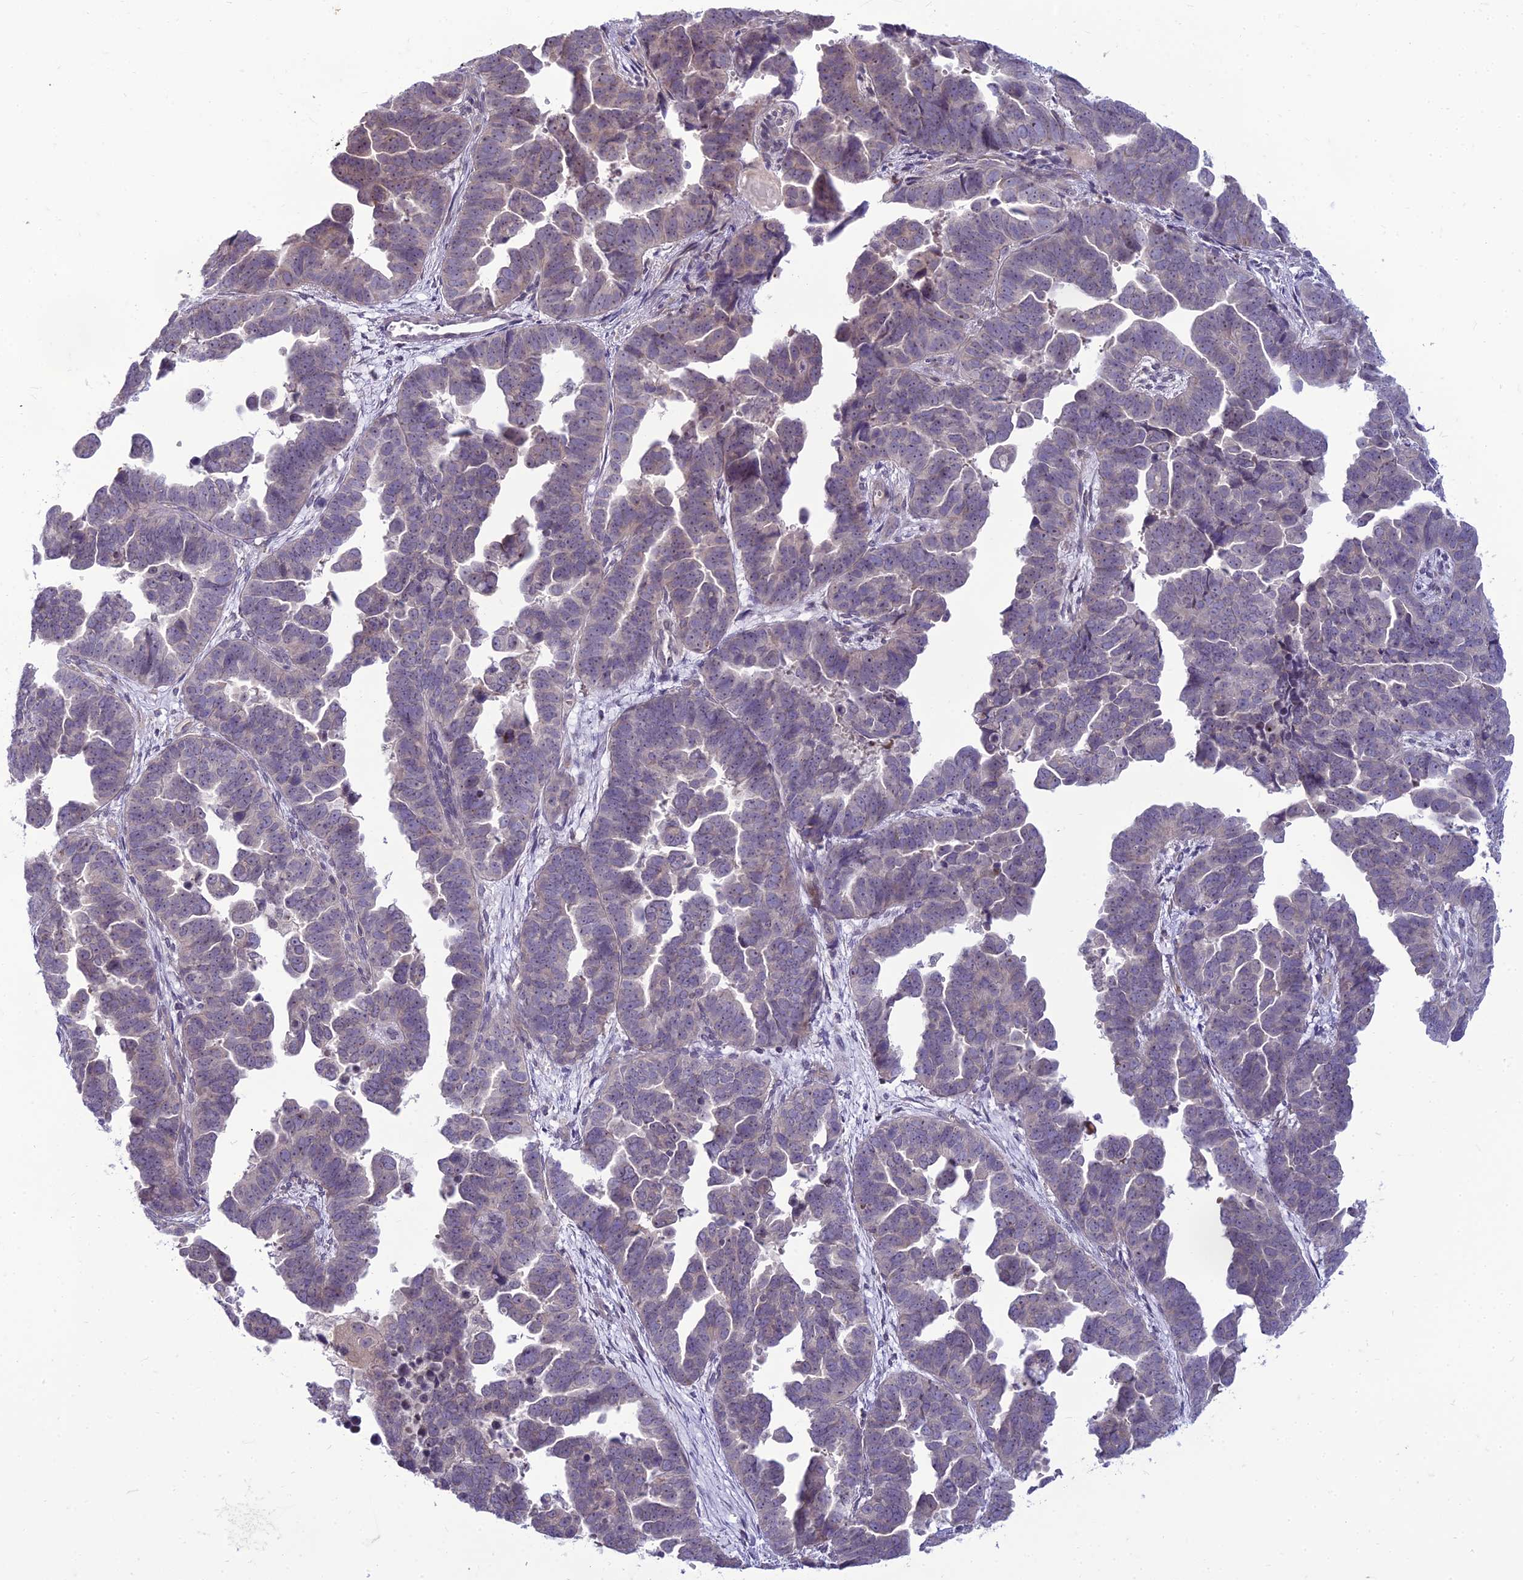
{"staining": {"intensity": "weak", "quantity": "<25%", "location": "cytoplasmic/membranous"}, "tissue": "endometrial cancer", "cell_type": "Tumor cells", "image_type": "cancer", "snomed": [{"axis": "morphology", "description": "Adenocarcinoma, NOS"}, {"axis": "topography", "description": "Endometrium"}], "caption": "An immunohistochemistry (IHC) photomicrograph of adenocarcinoma (endometrial) is shown. There is no staining in tumor cells of adenocarcinoma (endometrial).", "gene": "DTX2", "patient": {"sex": "female", "age": 75}}